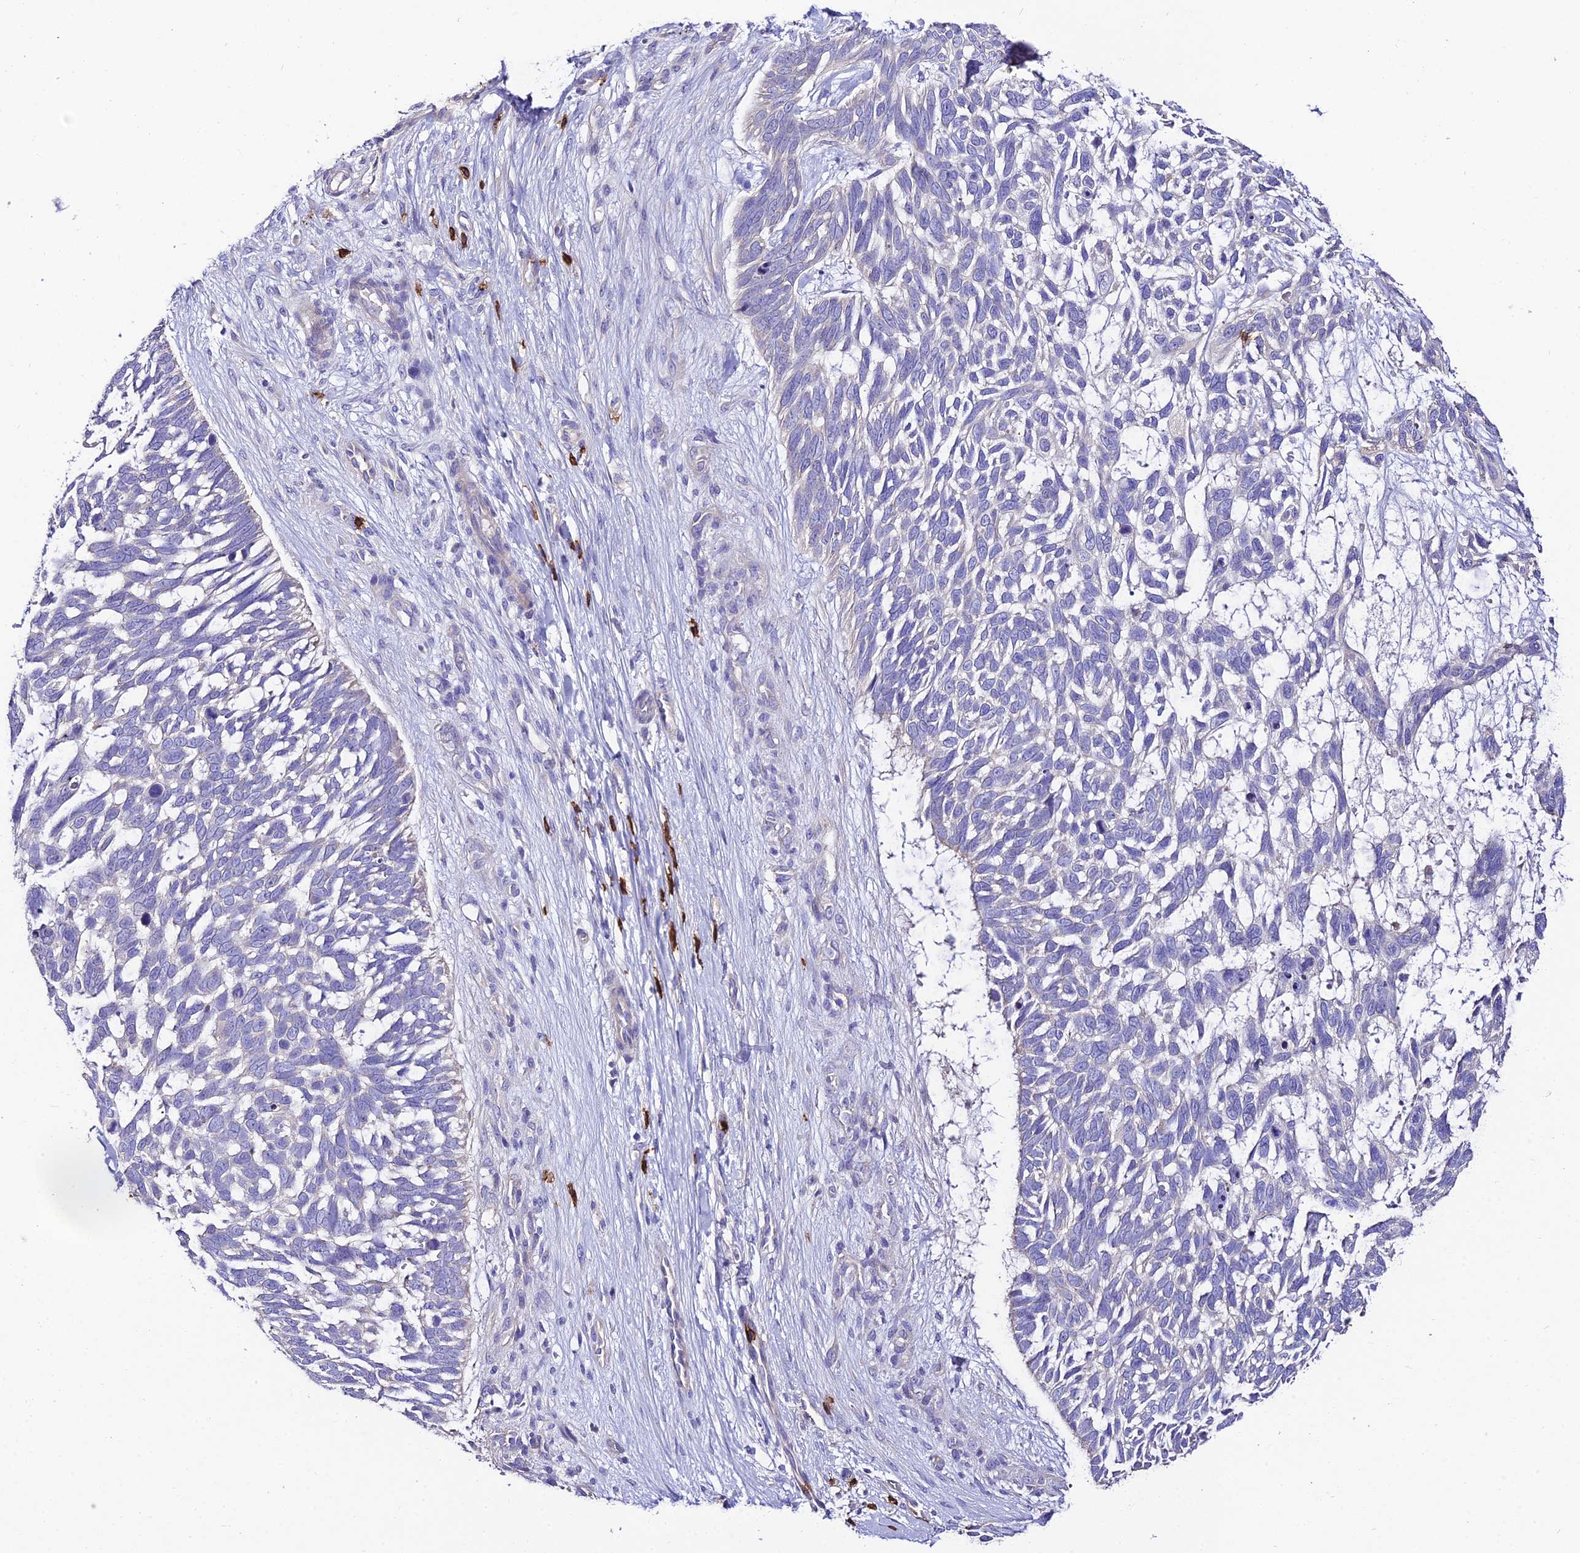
{"staining": {"intensity": "negative", "quantity": "none", "location": "none"}, "tissue": "skin cancer", "cell_type": "Tumor cells", "image_type": "cancer", "snomed": [{"axis": "morphology", "description": "Basal cell carcinoma"}, {"axis": "topography", "description": "Skin"}], "caption": "Micrograph shows no protein expression in tumor cells of basal cell carcinoma (skin) tissue.", "gene": "PTPRCAP", "patient": {"sex": "male", "age": 88}}